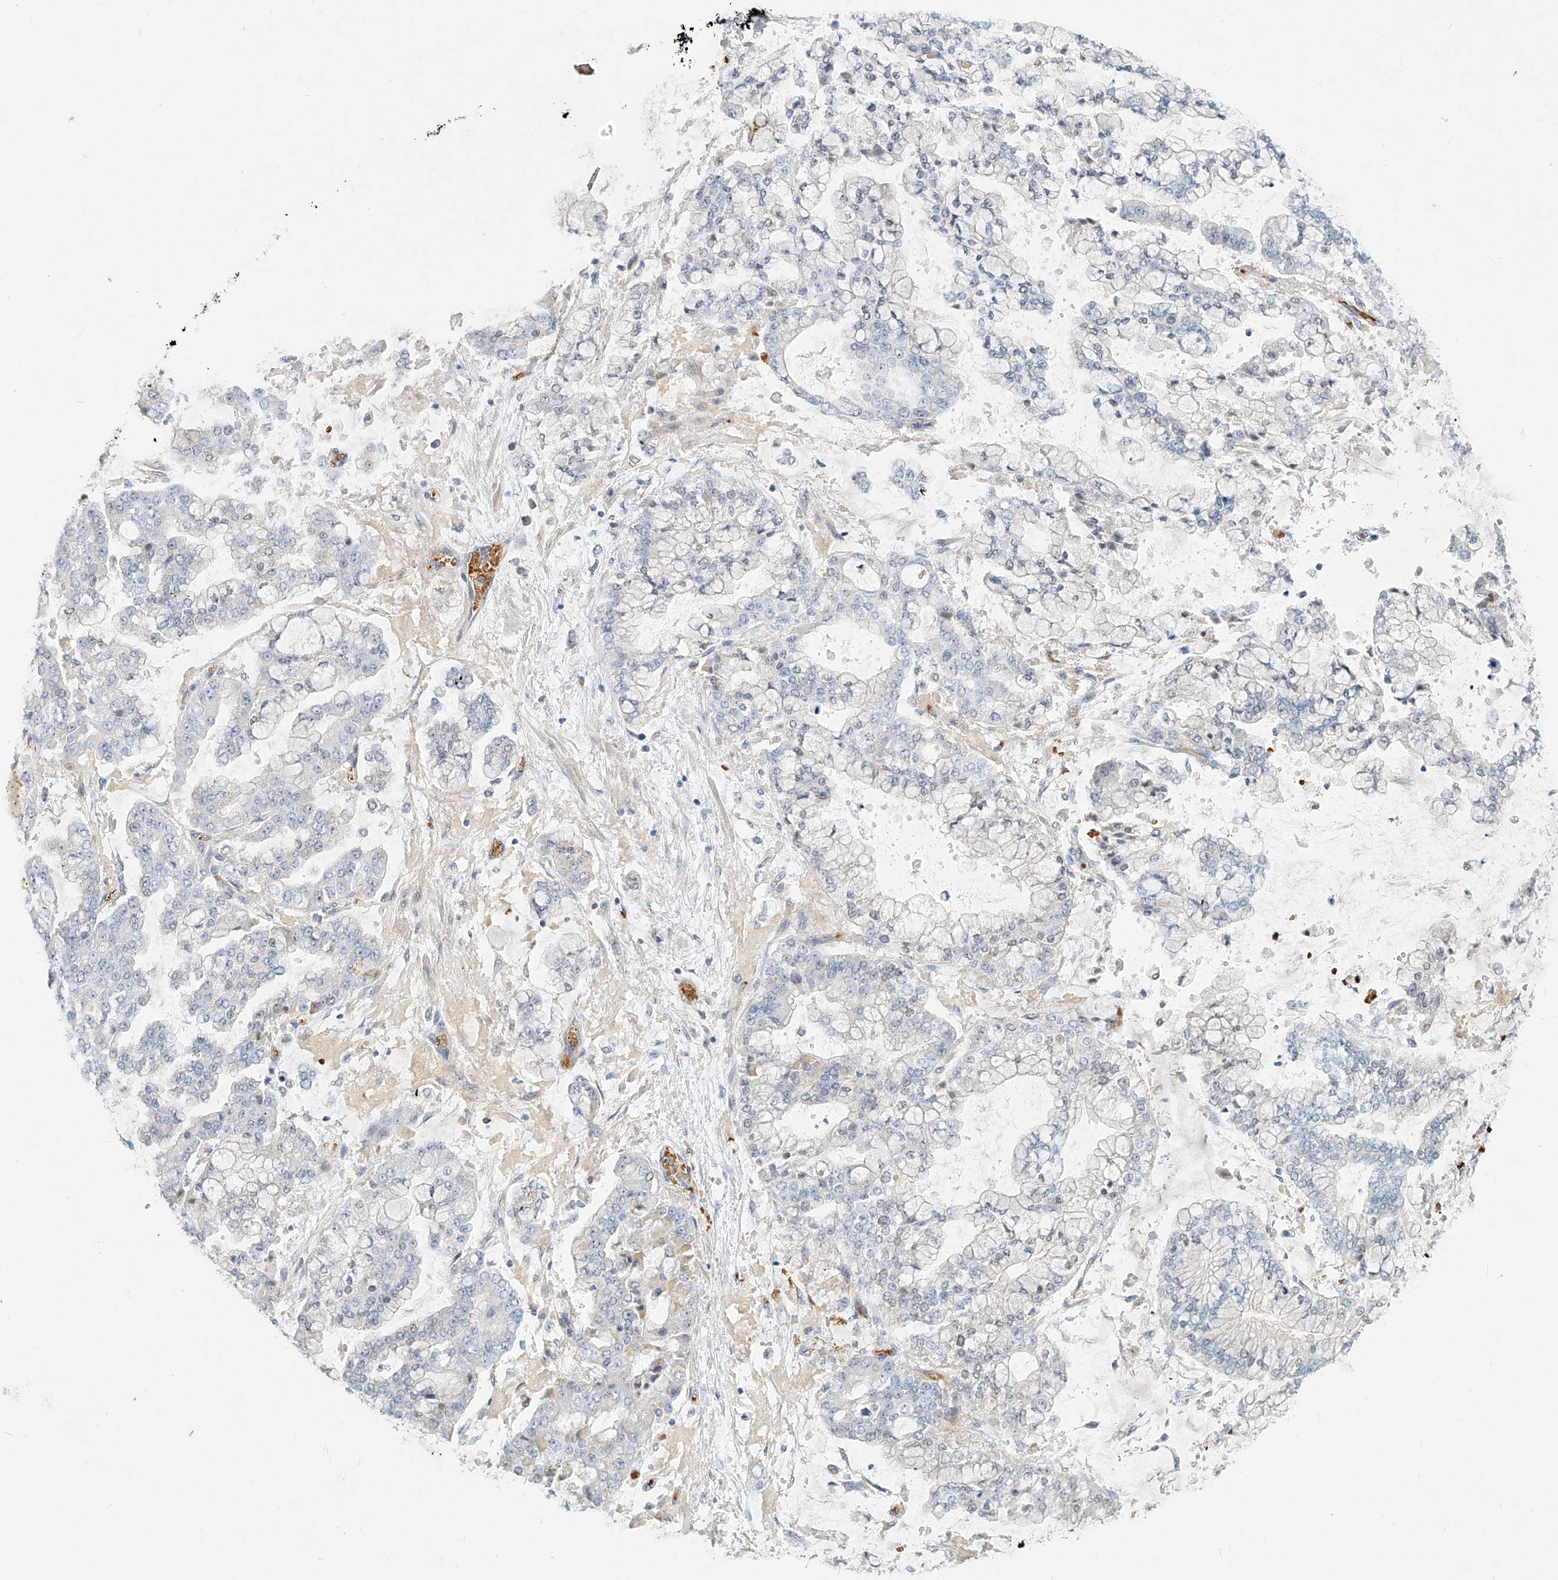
{"staining": {"intensity": "negative", "quantity": "none", "location": "none"}, "tissue": "stomach cancer", "cell_type": "Tumor cells", "image_type": "cancer", "snomed": [{"axis": "morphology", "description": "Normal tissue, NOS"}, {"axis": "morphology", "description": "Adenocarcinoma, NOS"}, {"axis": "topography", "description": "Stomach, upper"}, {"axis": "topography", "description": "Stomach"}], "caption": "Tumor cells show no significant protein positivity in stomach adenocarcinoma. The staining is performed using DAB brown chromogen with nuclei counter-stained in using hematoxylin.", "gene": "SYTL3", "patient": {"sex": "male", "age": 76}}